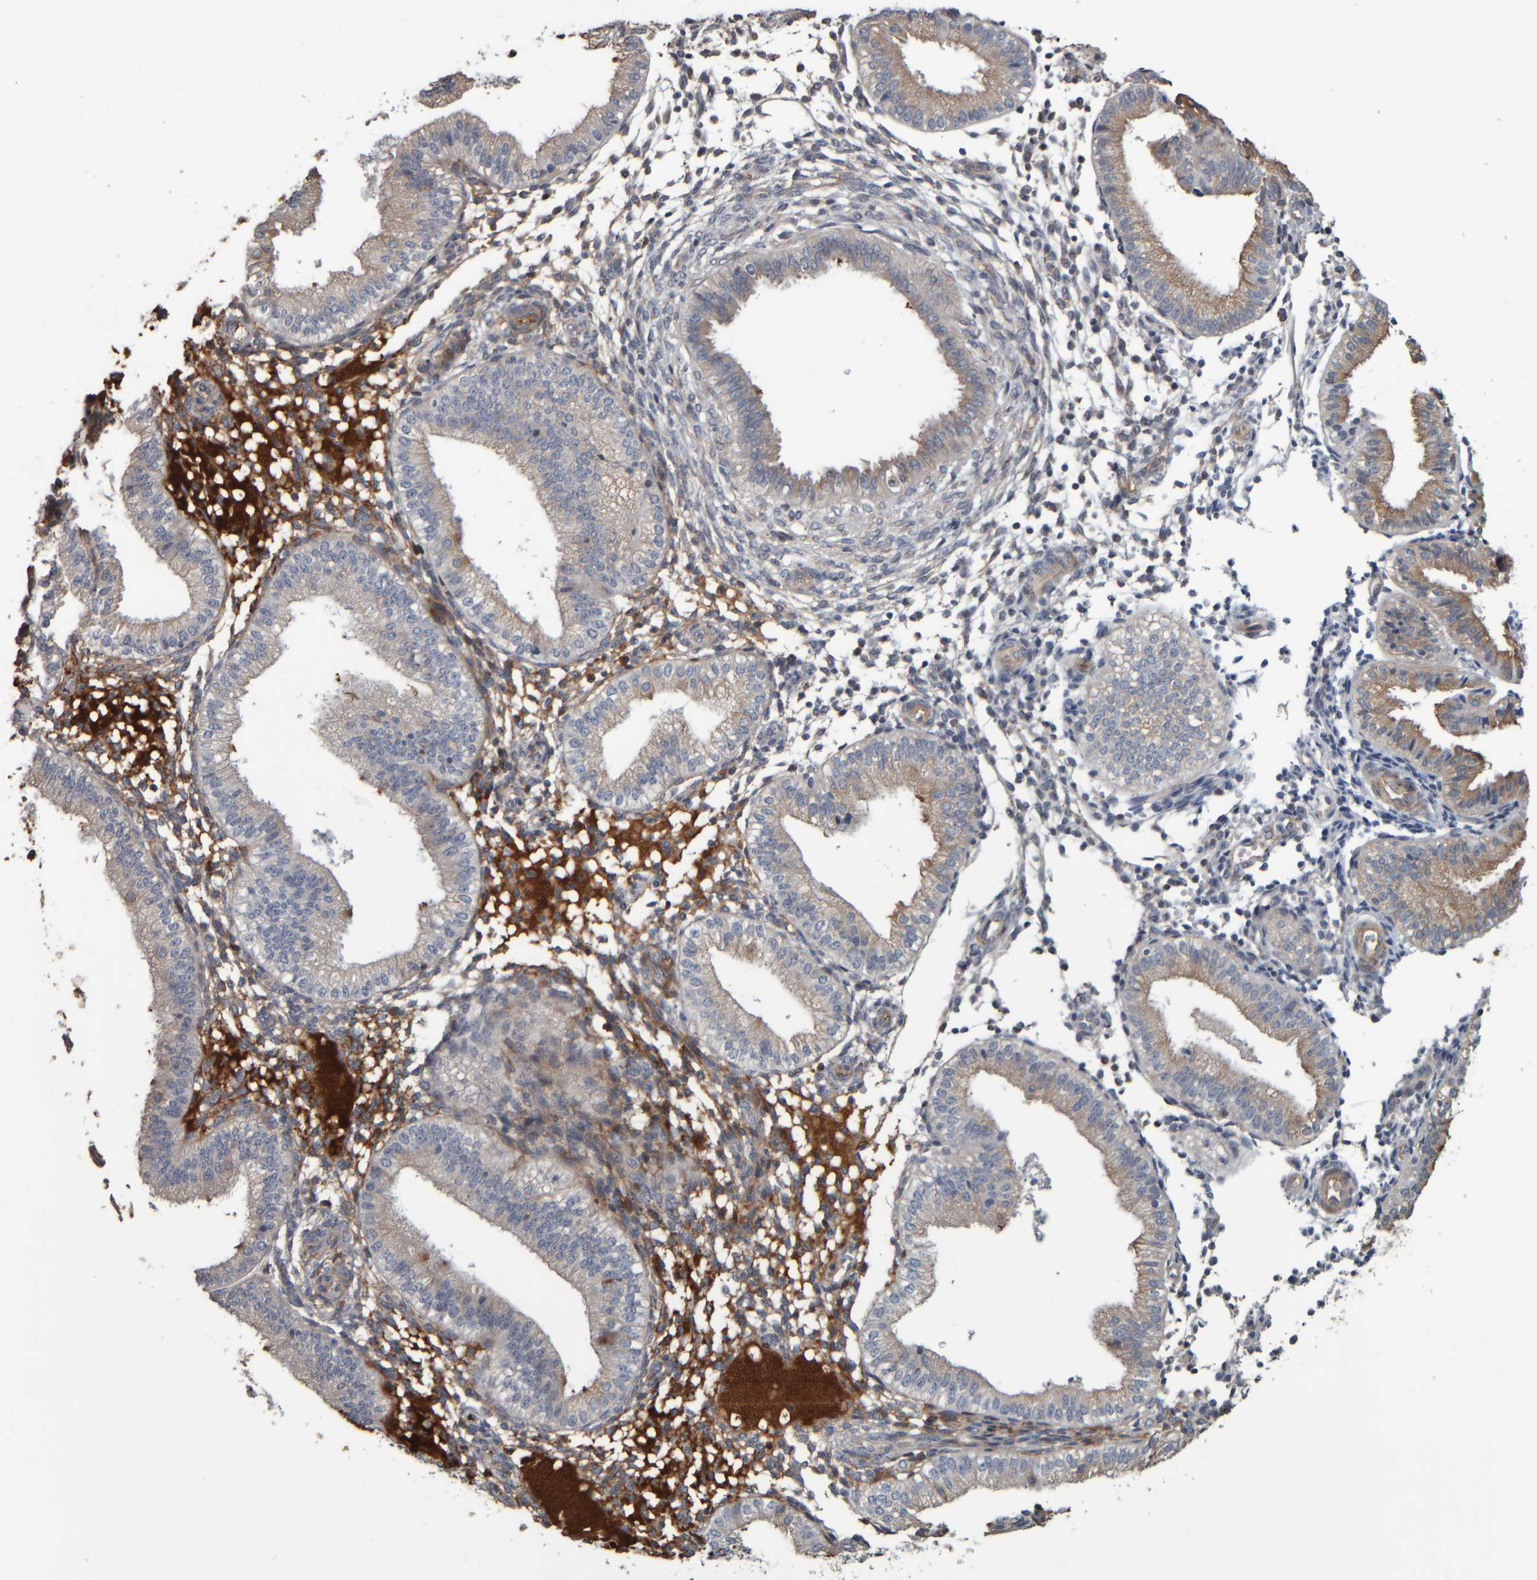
{"staining": {"intensity": "moderate", "quantity": "<25%", "location": "cytoplasmic/membranous"}, "tissue": "endometrium", "cell_type": "Cells in endometrial stroma", "image_type": "normal", "snomed": [{"axis": "morphology", "description": "Normal tissue, NOS"}, {"axis": "topography", "description": "Endometrium"}], "caption": "Endometrium stained with IHC displays moderate cytoplasmic/membranous expression in about <25% of cells in endometrial stroma. The staining is performed using DAB brown chromogen to label protein expression. The nuclei are counter-stained blue using hematoxylin.", "gene": "CAVIN4", "patient": {"sex": "female", "age": 39}}